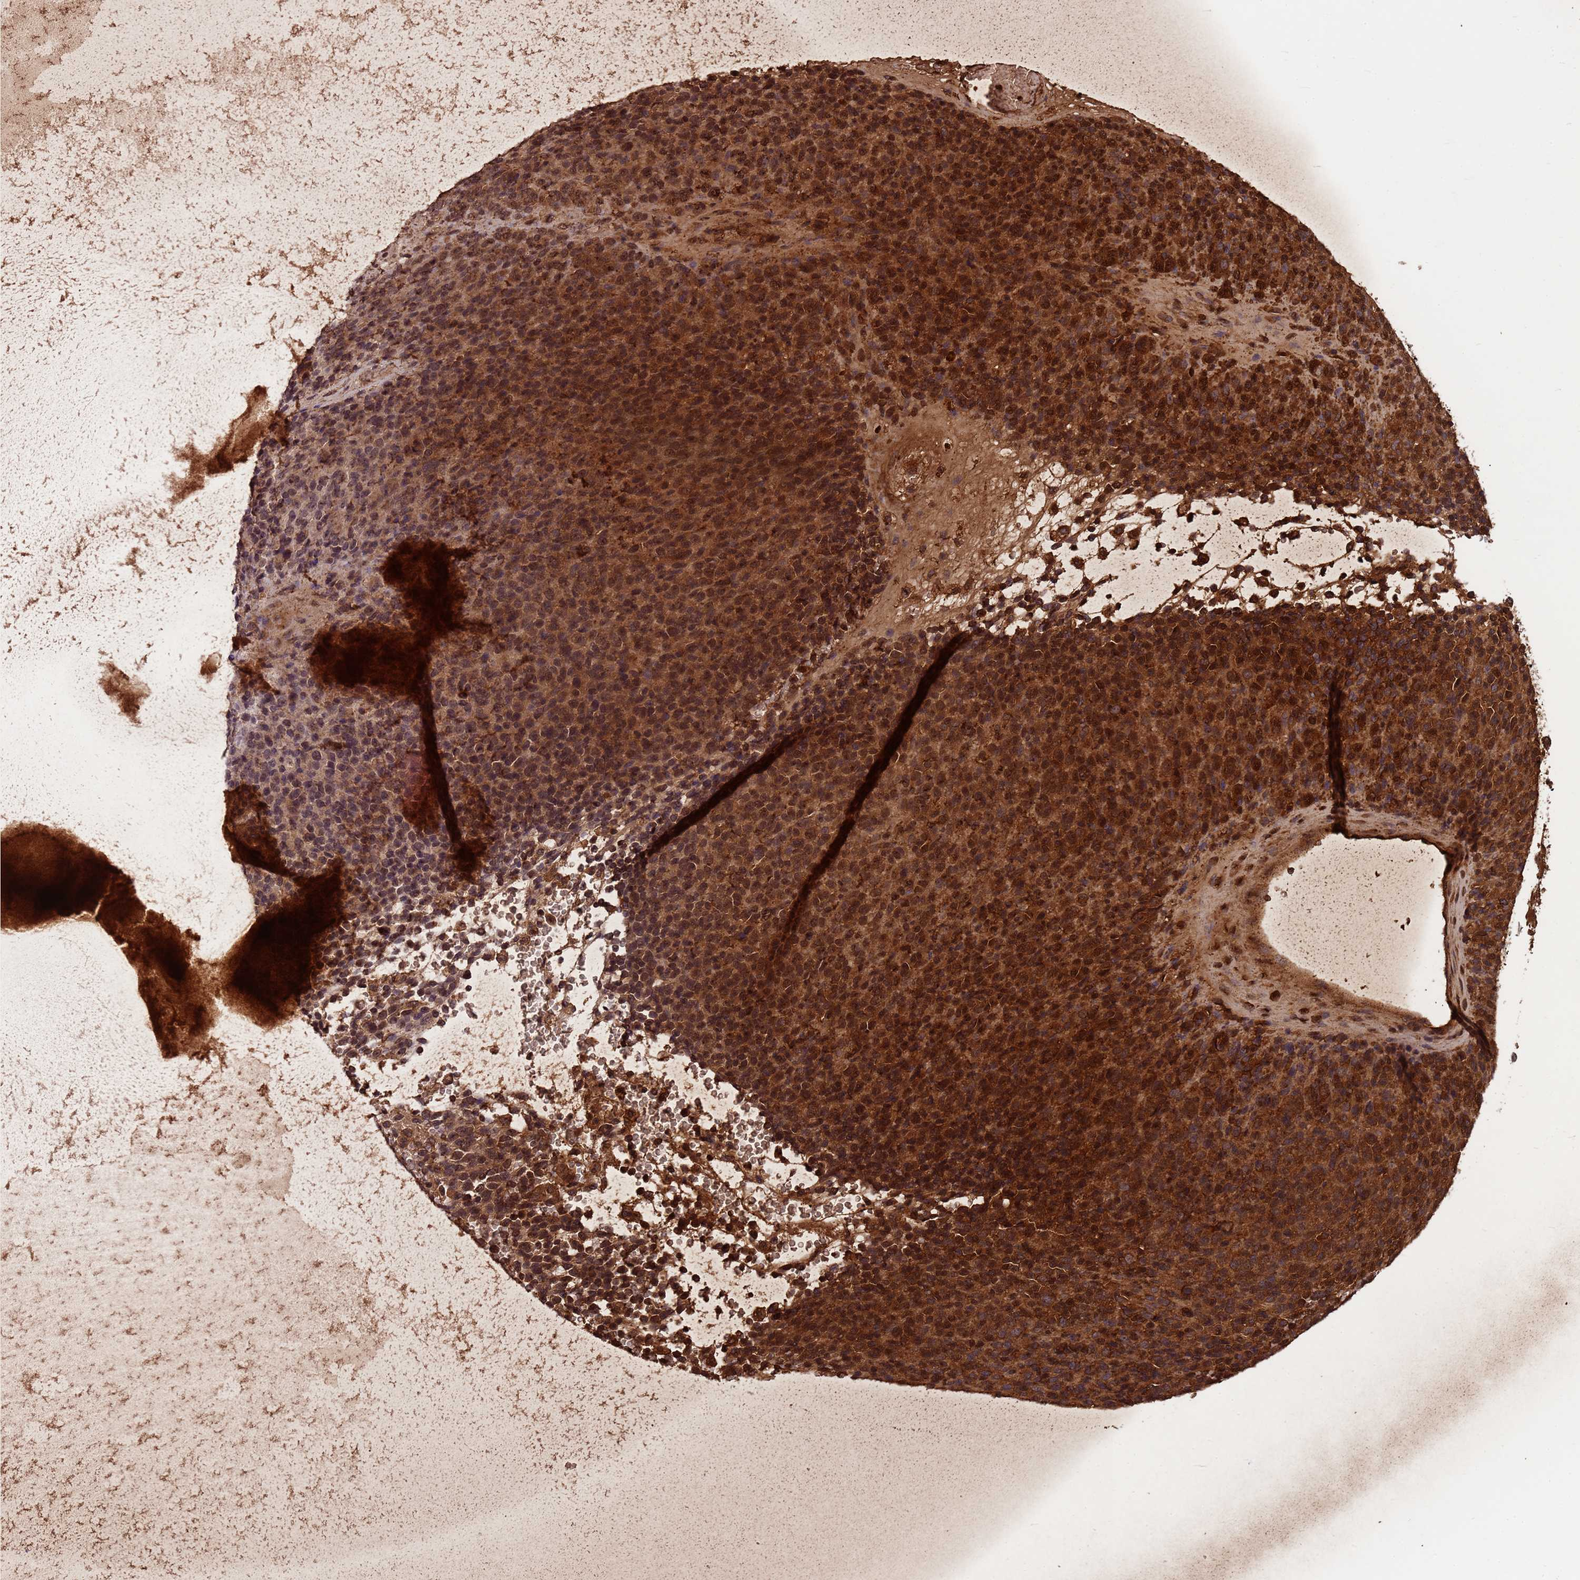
{"staining": {"intensity": "moderate", "quantity": ">75%", "location": "cytoplasmic/membranous,nuclear"}, "tissue": "melanoma", "cell_type": "Tumor cells", "image_type": "cancer", "snomed": [{"axis": "morphology", "description": "Malignant melanoma, Metastatic site"}, {"axis": "topography", "description": "Brain"}], "caption": "Immunohistochemical staining of melanoma shows medium levels of moderate cytoplasmic/membranous and nuclear protein expression in approximately >75% of tumor cells.", "gene": "ZNF235", "patient": {"sex": "female", "age": 56}}